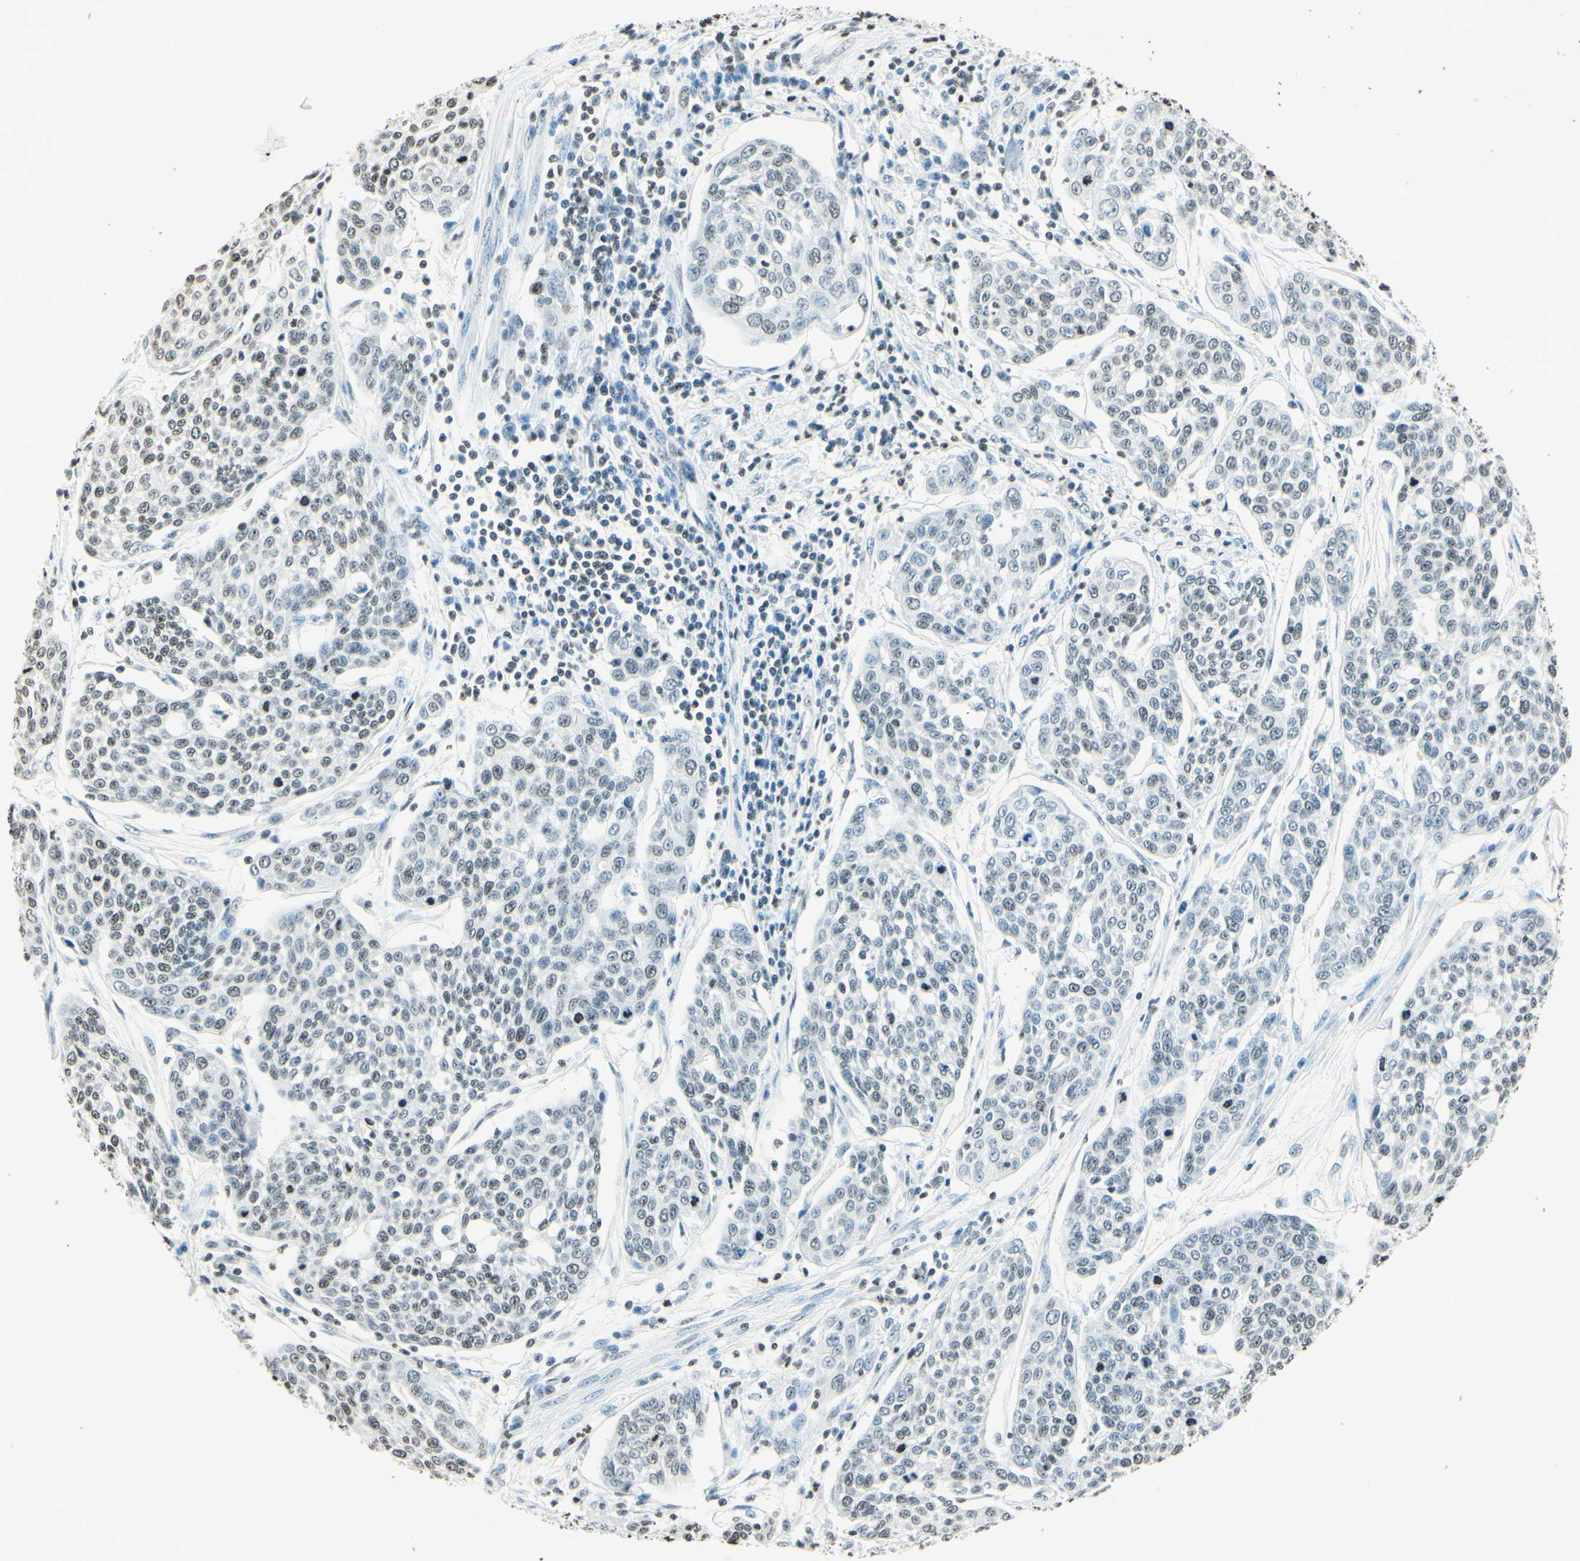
{"staining": {"intensity": "weak", "quantity": "25%-75%", "location": "nuclear"}, "tissue": "cervical cancer", "cell_type": "Tumor cells", "image_type": "cancer", "snomed": [{"axis": "morphology", "description": "Squamous cell carcinoma, NOS"}, {"axis": "topography", "description": "Cervix"}], "caption": "Immunohistochemical staining of human cervical cancer (squamous cell carcinoma) shows low levels of weak nuclear protein expression in about 25%-75% of tumor cells.", "gene": "MSH2", "patient": {"sex": "female", "age": 34}}